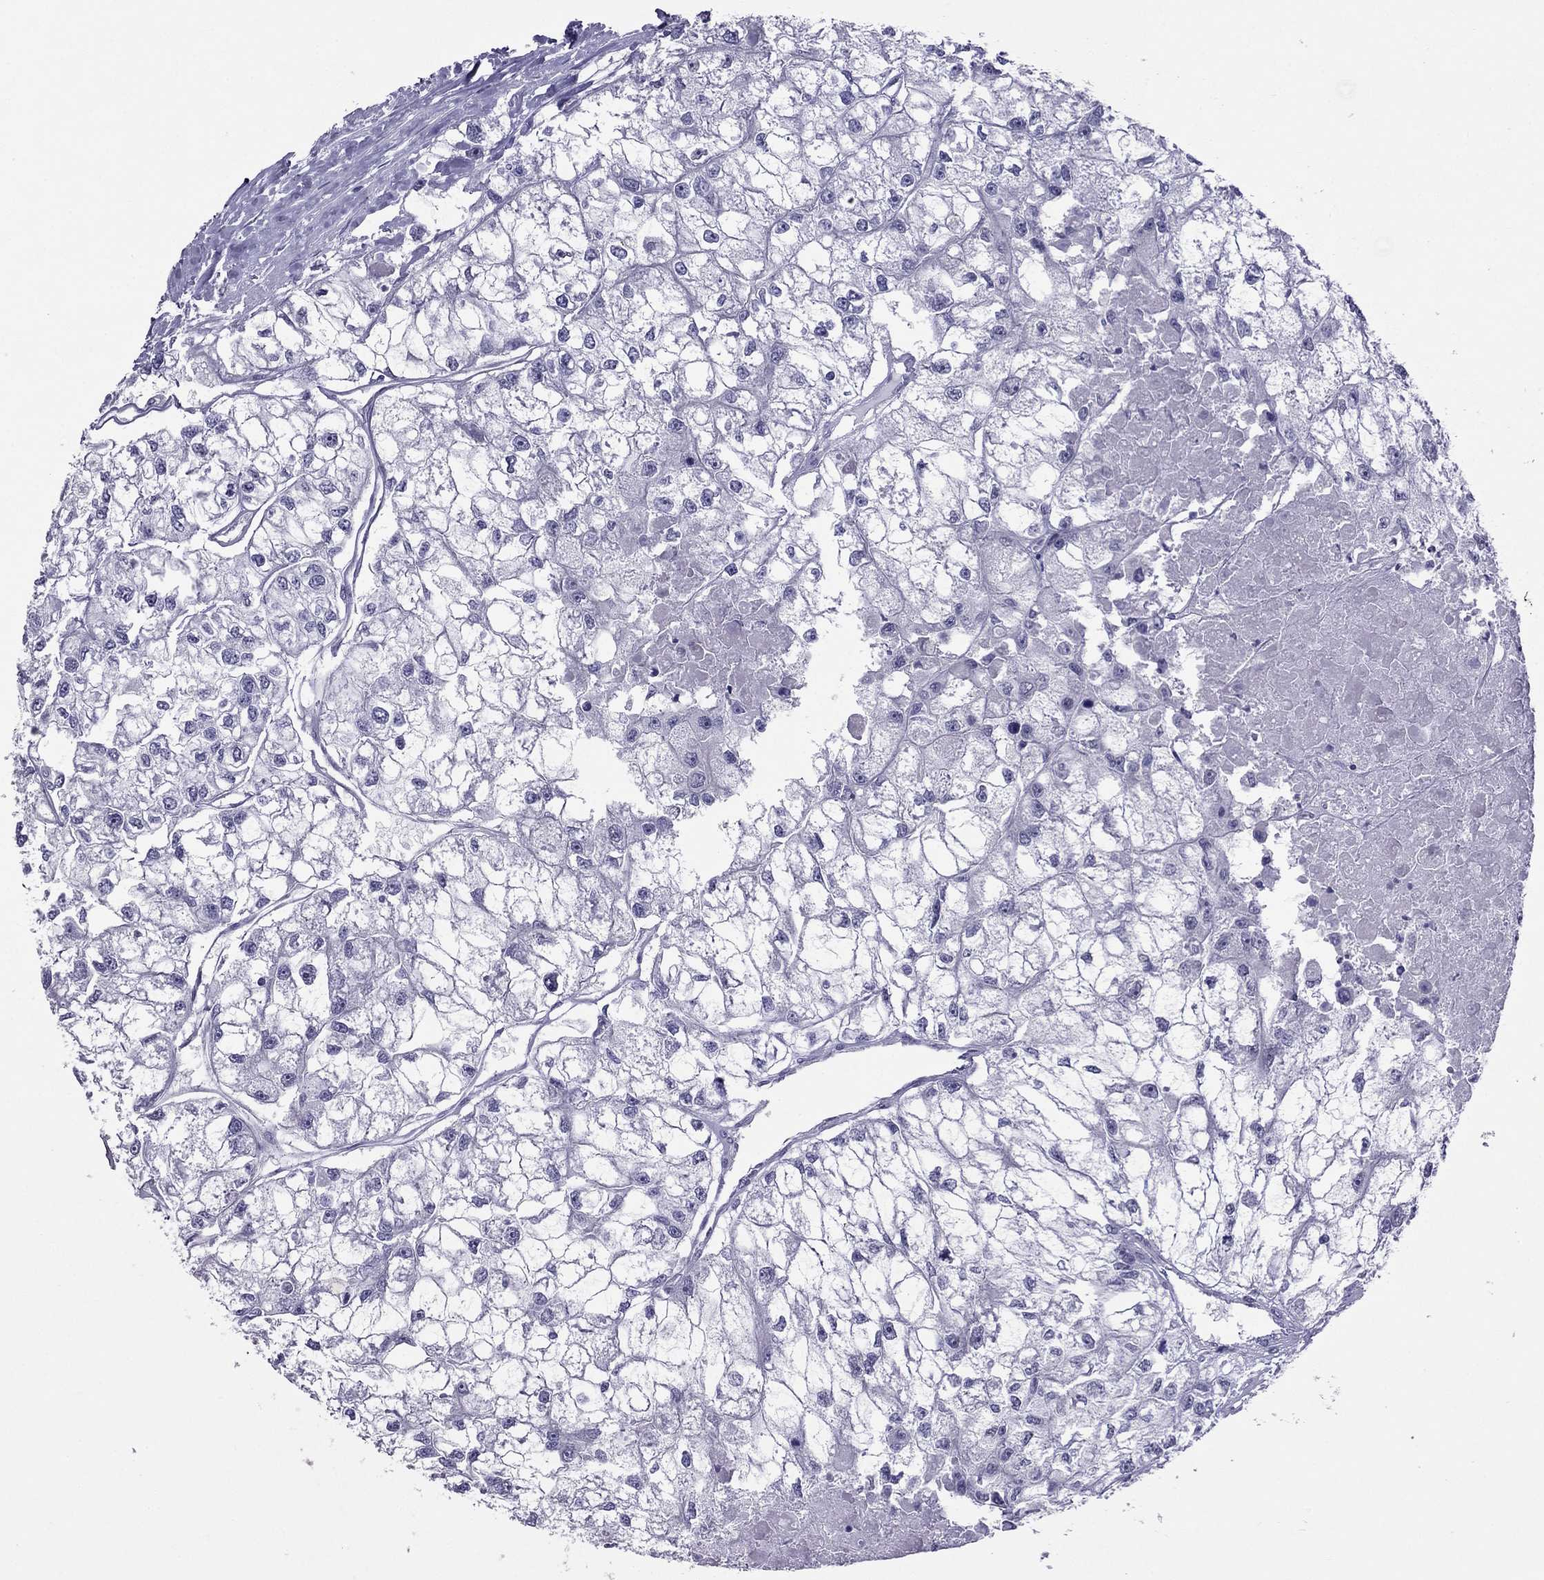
{"staining": {"intensity": "negative", "quantity": "none", "location": "none"}, "tissue": "renal cancer", "cell_type": "Tumor cells", "image_type": "cancer", "snomed": [{"axis": "morphology", "description": "Adenocarcinoma, NOS"}, {"axis": "topography", "description": "Kidney"}], "caption": "Tumor cells are negative for brown protein staining in renal adenocarcinoma.", "gene": "CROCC2", "patient": {"sex": "male", "age": 56}}